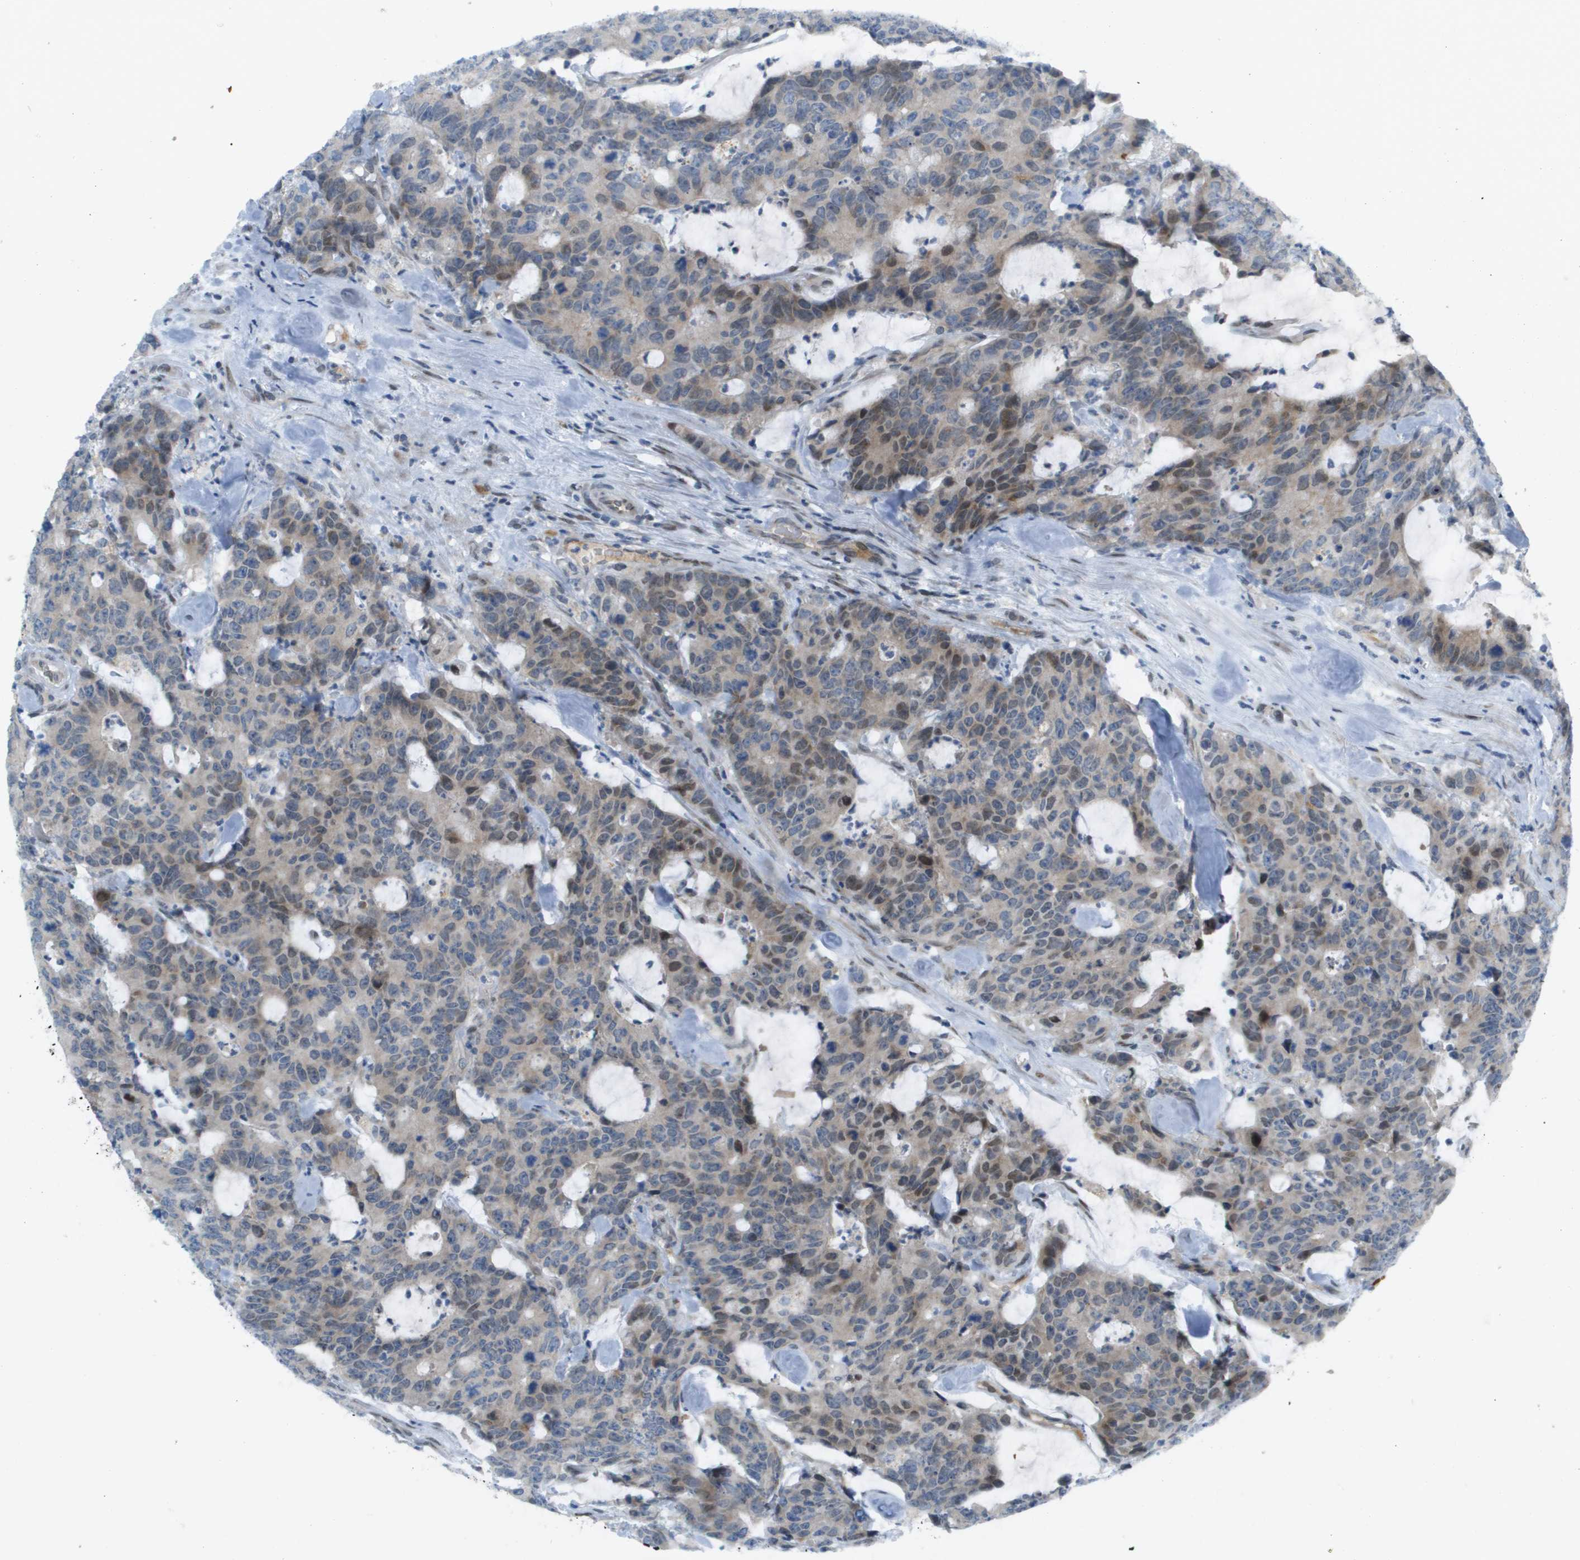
{"staining": {"intensity": "weak", "quantity": "25%-75%", "location": "cytoplasmic/membranous,nuclear"}, "tissue": "colorectal cancer", "cell_type": "Tumor cells", "image_type": "cancer", "snomed": [{"axis": "morphology", "description": "Adenocarcinoma, NOS"}, {"axis": "topography", "description": "Colon"}], "caption": "Protein staining exhibits weak cytoplasmic/membranous and nuclear expression in approximately 25%-75% of tumor cells in colorectal cancer.", "gene": "CACNB4", "patient": {"sex": "female", "age": 86}}